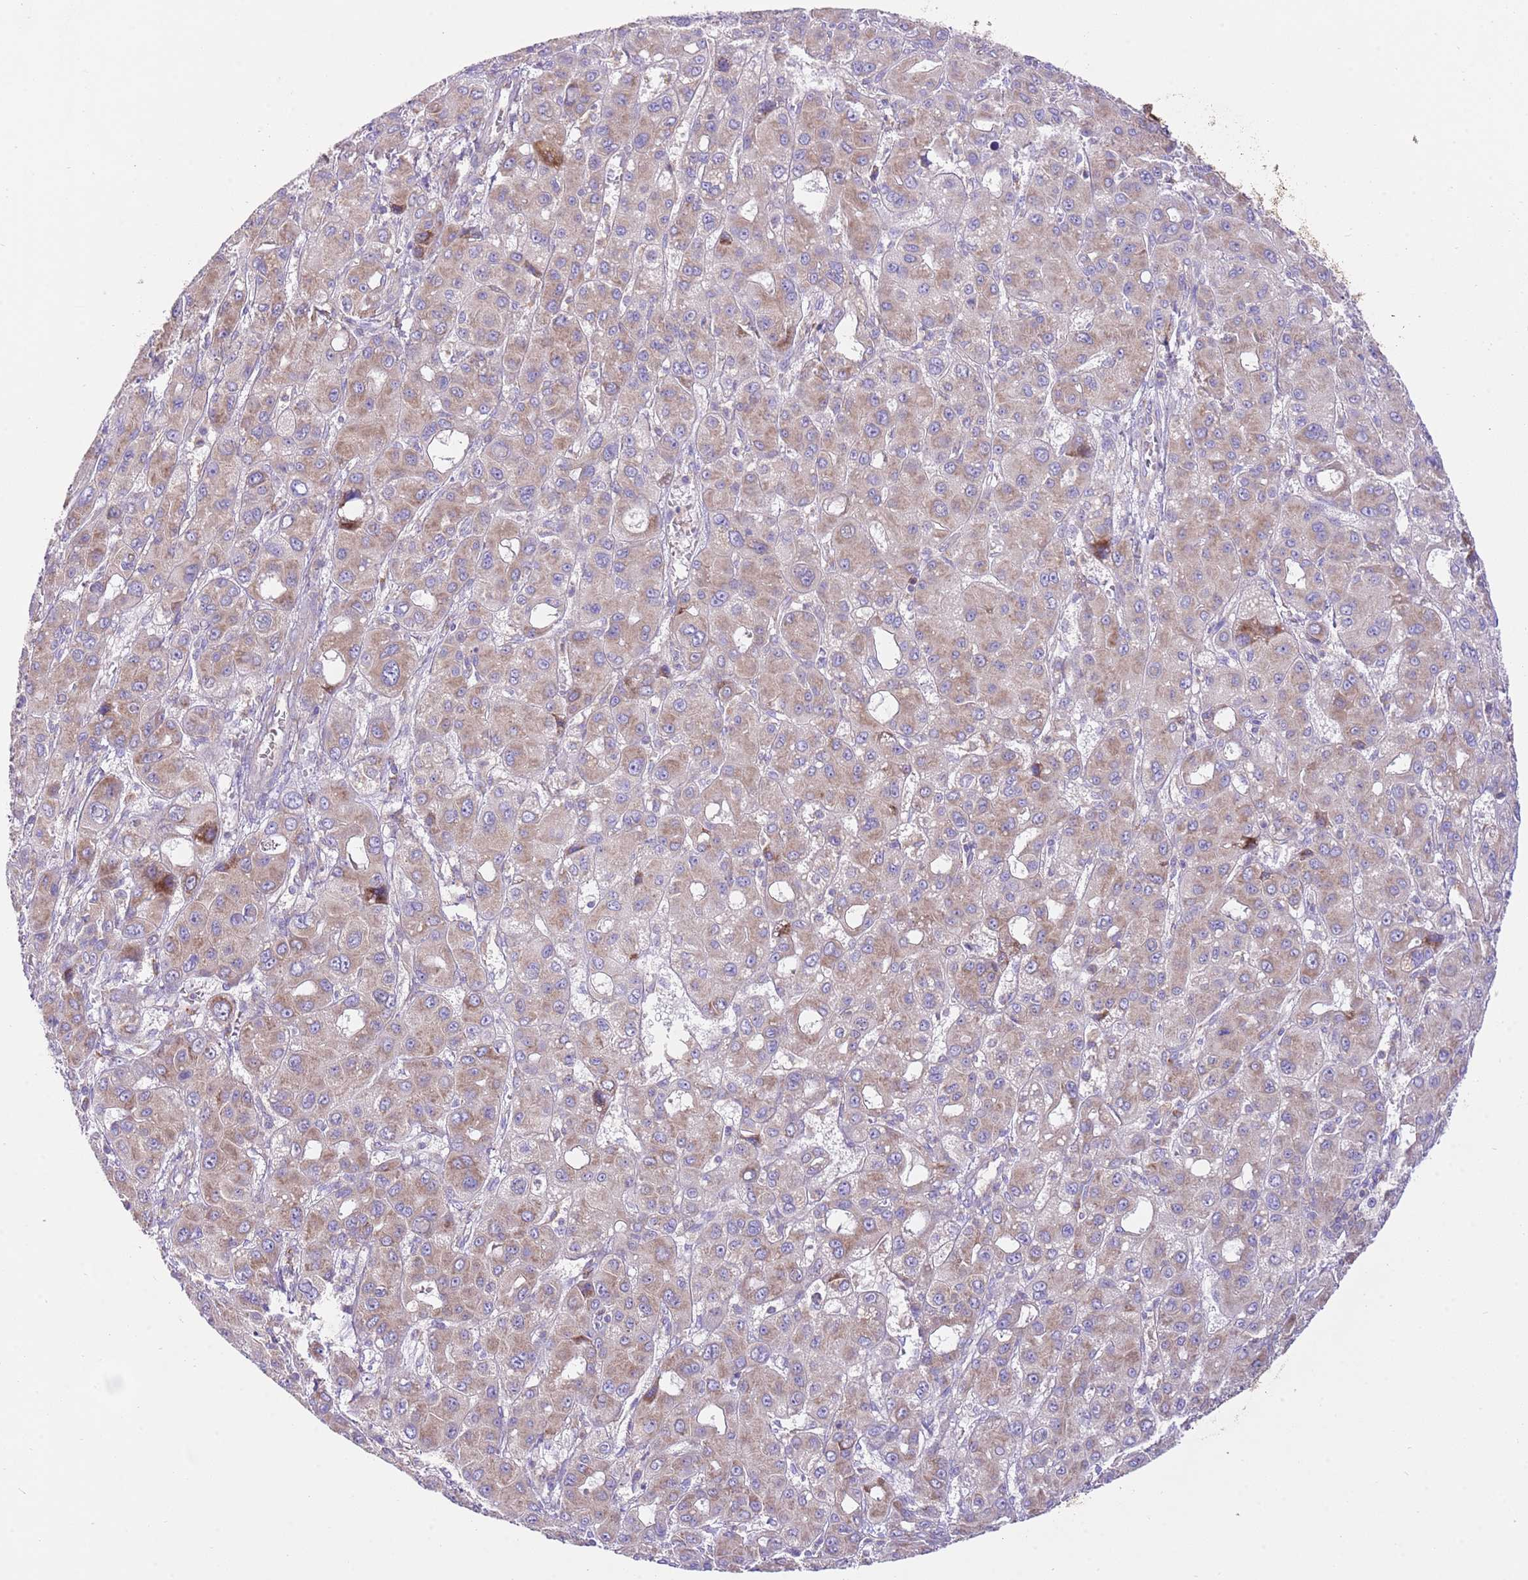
{"staining": {"intensity": "moderate", "quantity": ">75%", "location": "cytoplasmic/membranous"}, "tissue": "liver cancer", "cell_type": "Tumor cells", "image_type": "cancer", "snomed": [{"axis": "morphology", "description": "Carcinoma, Hepatocellular, NOS"}, {"axis": "topography", "description": "Liver"}], "caption": "The micrograph demonstrates staining of liver cancer (hepatocellular carcinoma), revealing moderate cytoplasmic/membranous protein staining (brown color) within tumor cells.", "gene": "RPS10", "patient": {"sex": "male", "age": 55}}